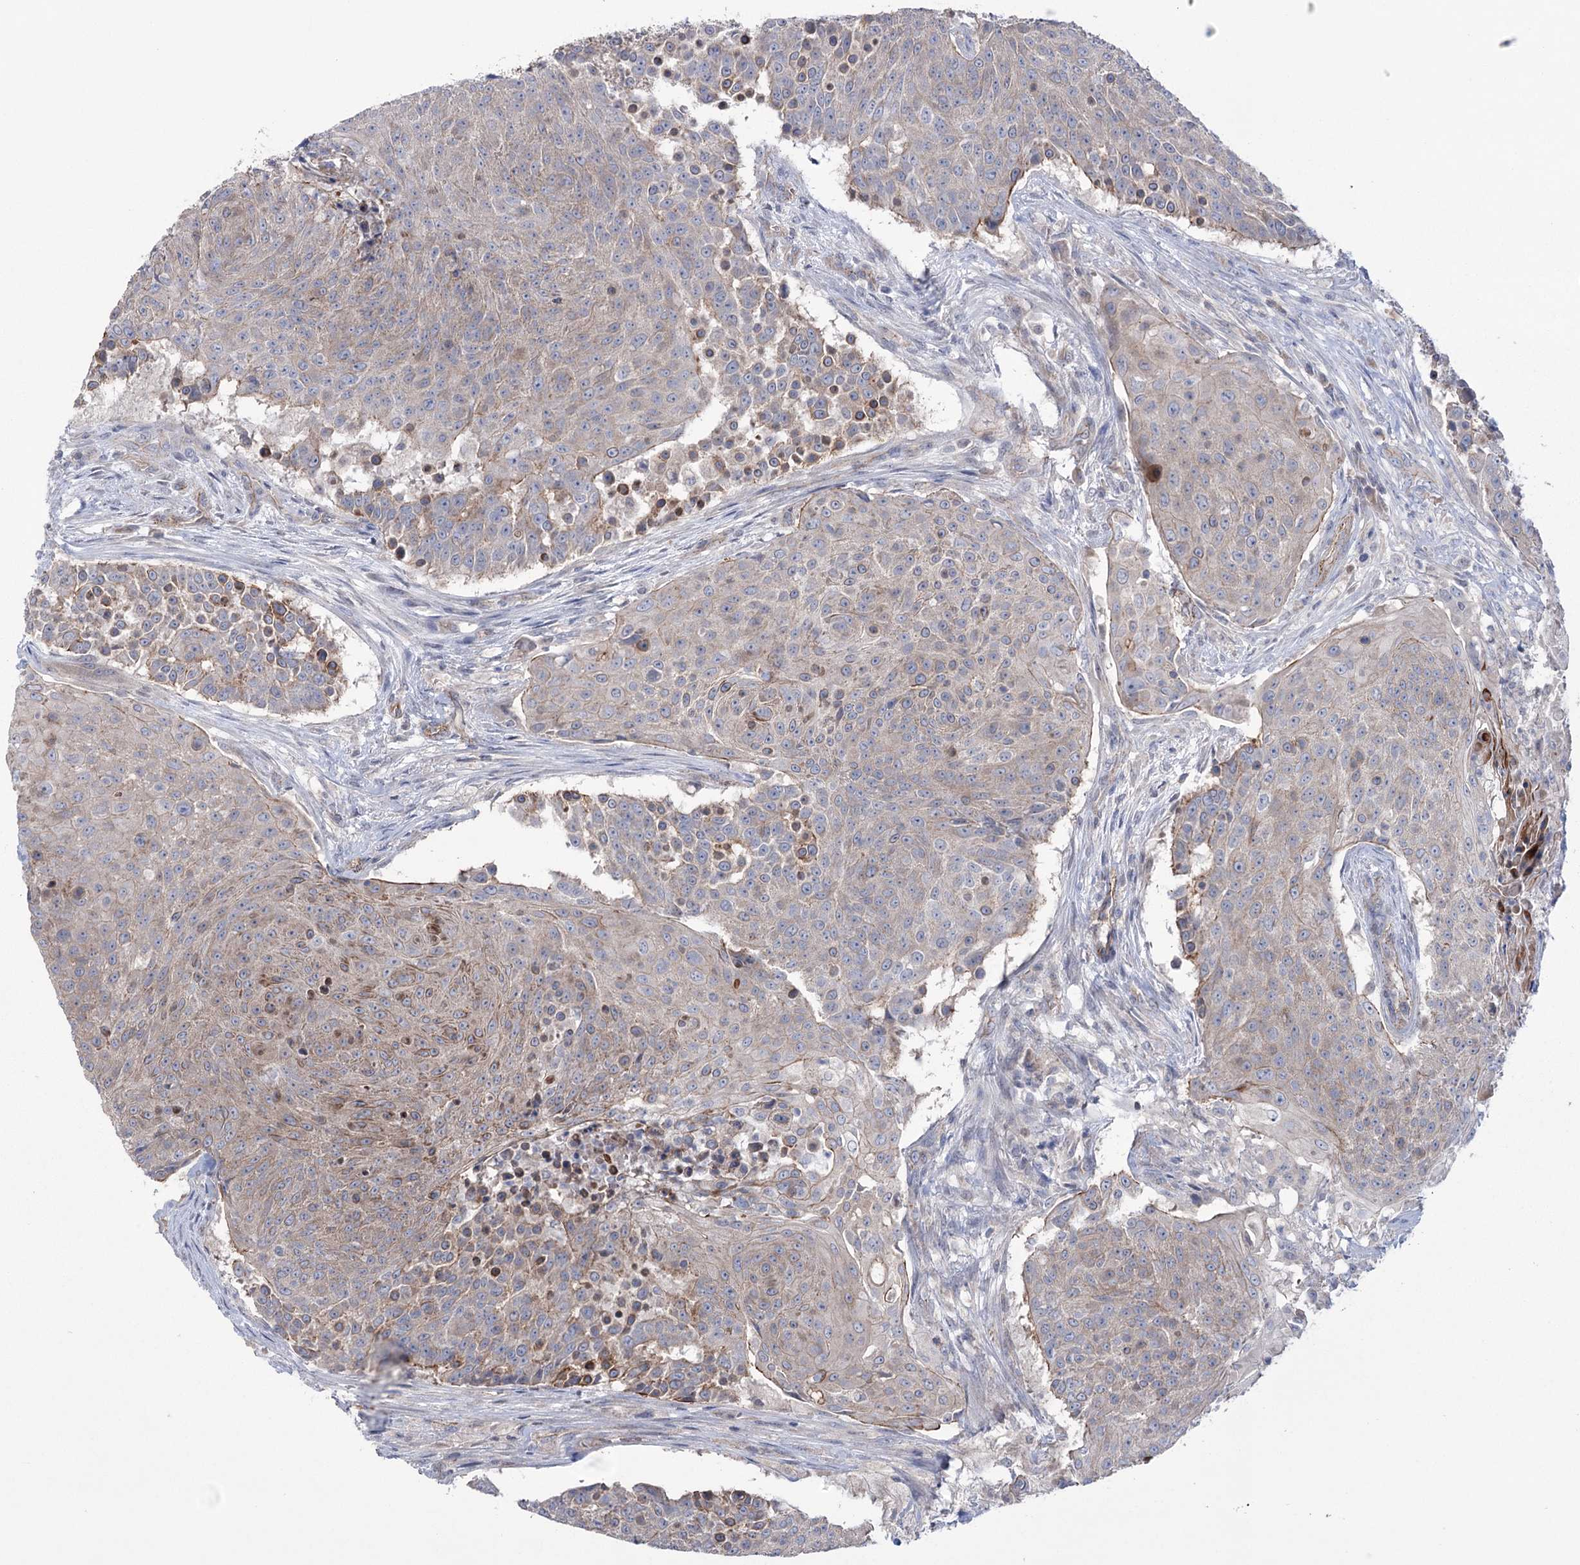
{"staining": {"intensity": "weak", "quantity": "<25%", "location": "cytoplasmic/membranous"}, "tissue": "urothelial cancer", "cell_type": "Tumor cells", "image_type": "cancer", "snomed": [{"axis": "morphology", "description": "Urothelial carcinoma, High grade"}, {"axis": "topography", "description": "Urinary bladder"}], "caption": "A high-resolution image shows immunohistochemistry staining of urothelial cancer, which exhibits no significant expression in tumor cells.", "gene": "TRIM71", "patient": {"sex": "female", "age": 63}}